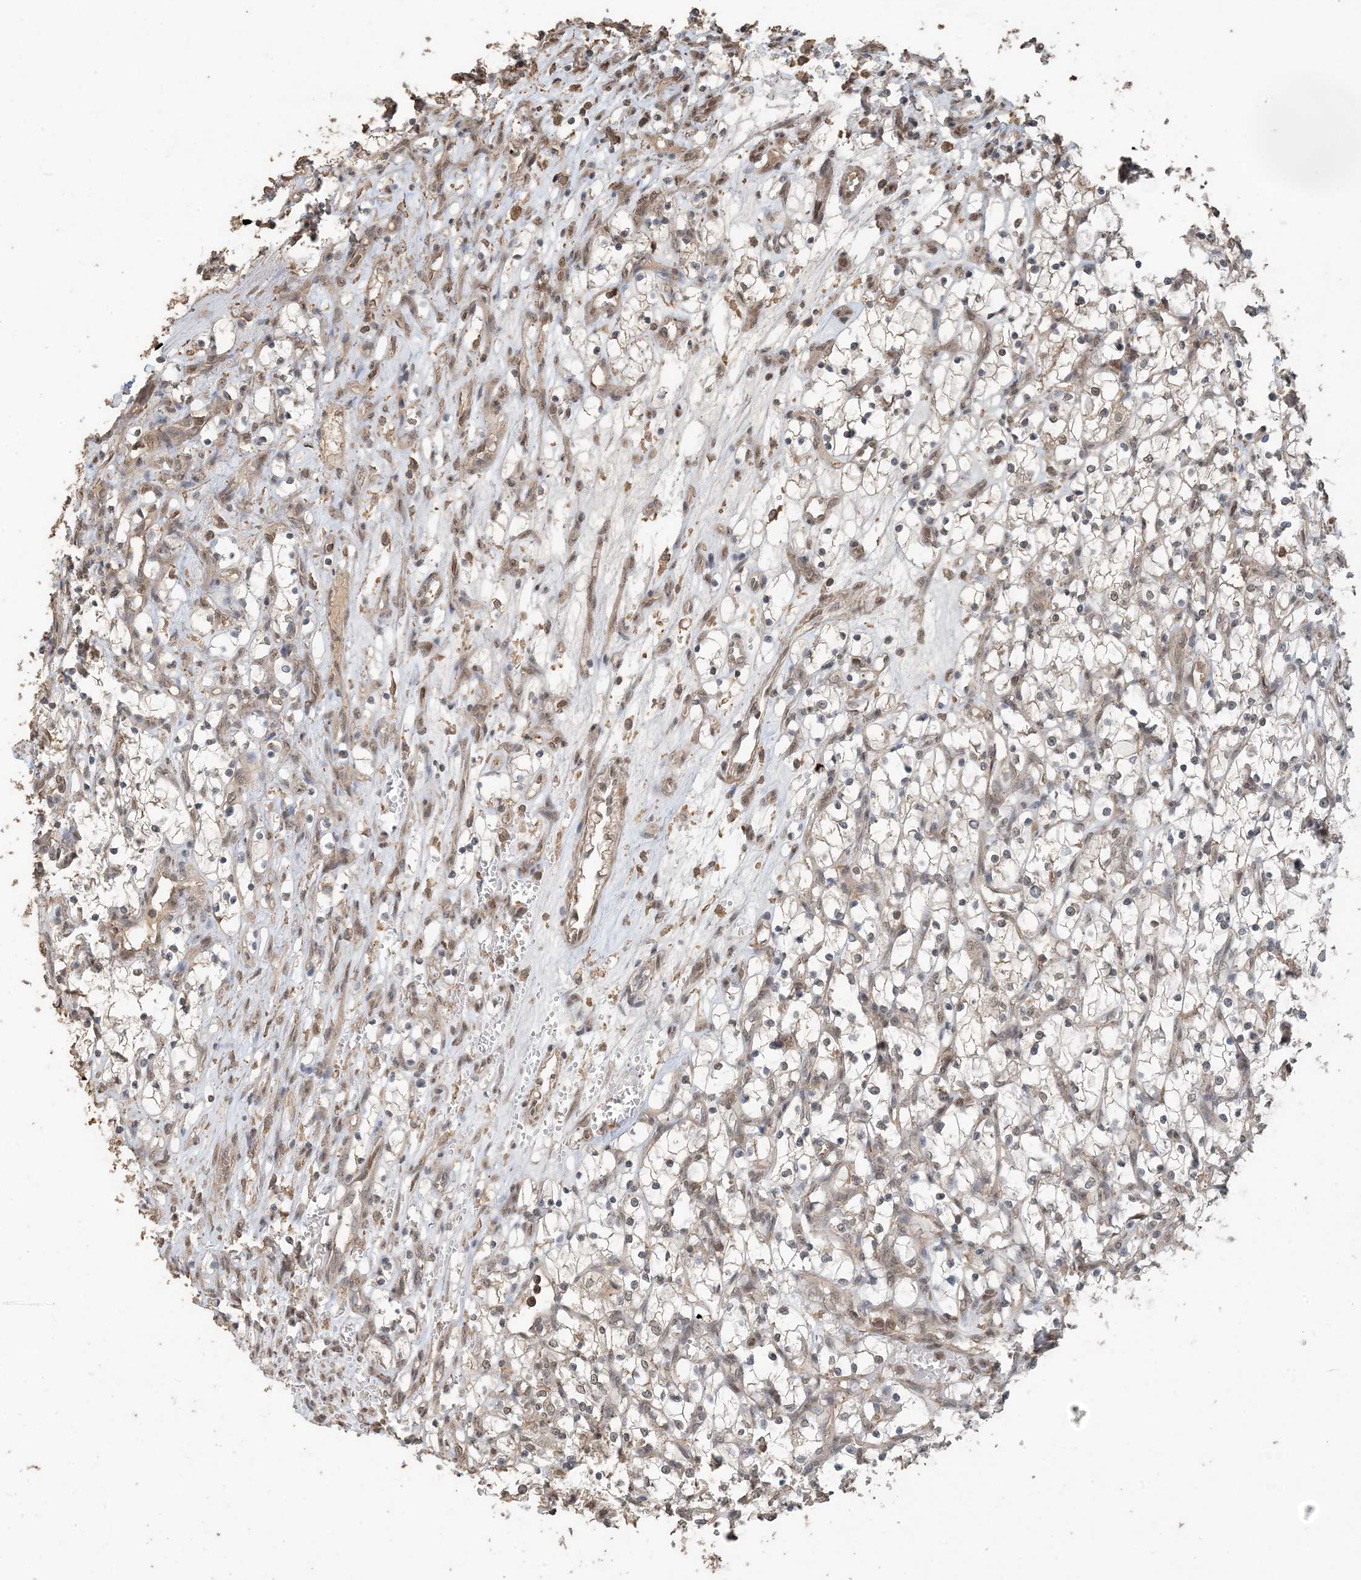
{"staining": {"intensity": "negative", "quantity": "none", "location": "none"}, "tissue": "renal cancer", "cell_type": "Tumor cells", "image_type": "cancer", "snomed": [{"axis": "morphology", "description": "Adenocarcinoma, NOS"}, {"axis": "topography", "description": "Kidney"}], "caption": "This is an immunohistochemistry micrograph of human adenocarcinoma (renal). There is no staining in tumor cells.", "gene": "ZC3H12A", "patient": {"sex": "female", "age": 69}}